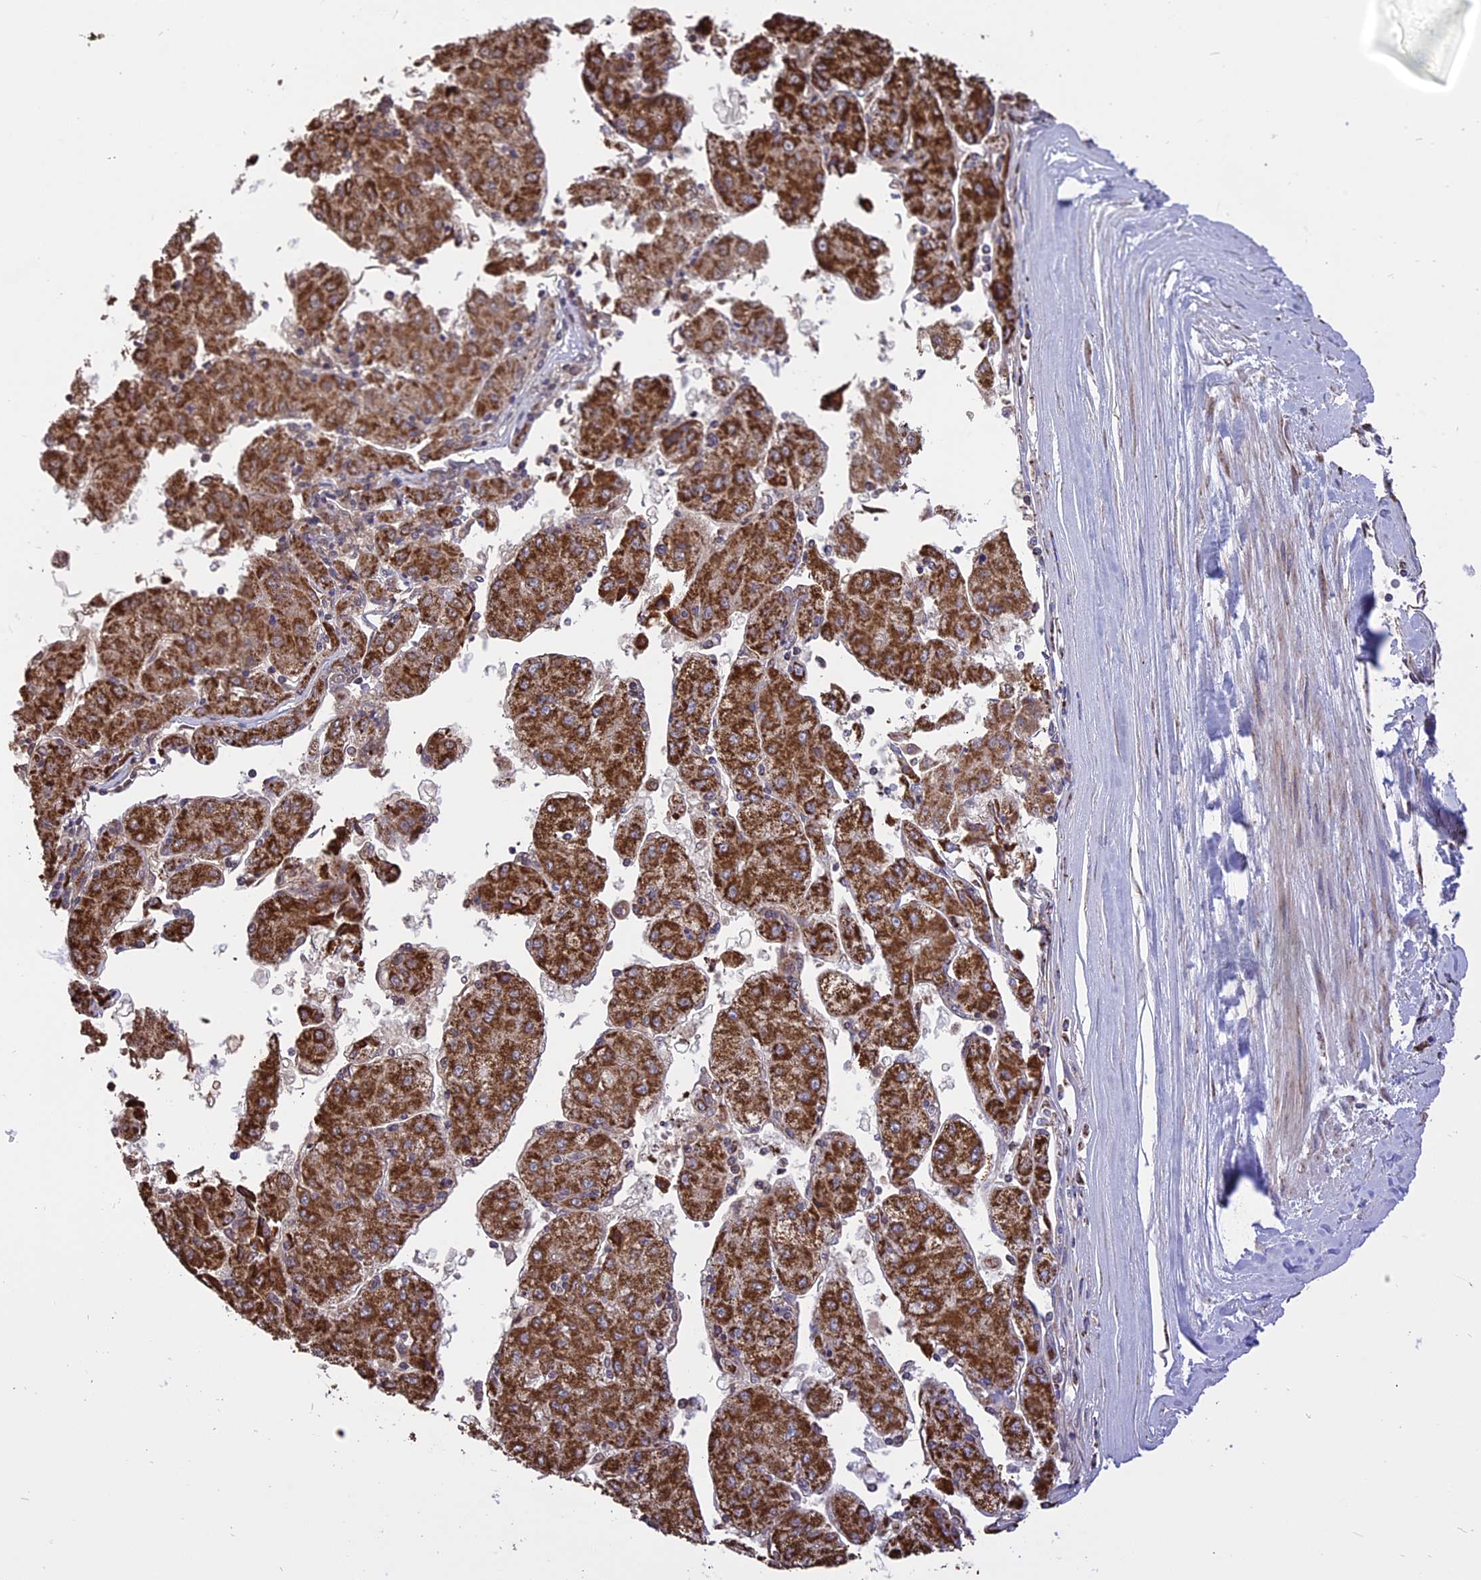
{"staining": {"intensity": "strong", "quantity": ">75%", "location": "cytoplasmic/membranous"}, "tissue": "liver cancer", "cell_type": "Tumor cells", "image_type": "cancer", "snomed": [{"axis": "morphology", "description": "Carcinoma, Hepatocellular, NOS"}, {"axis": "topography", "description": "Liver"}], "caption": "The photomicrograph exhibits immunohistochemical staining of liver cancer (hepatocellular carcinoma). There is strong cytoplasmic/membranous positivity is appreciated in about >75% of tumor cells. Nuclei are stained in blue.", "gene": "TTC4", "patient": {"sex": "male", "age": 72}}